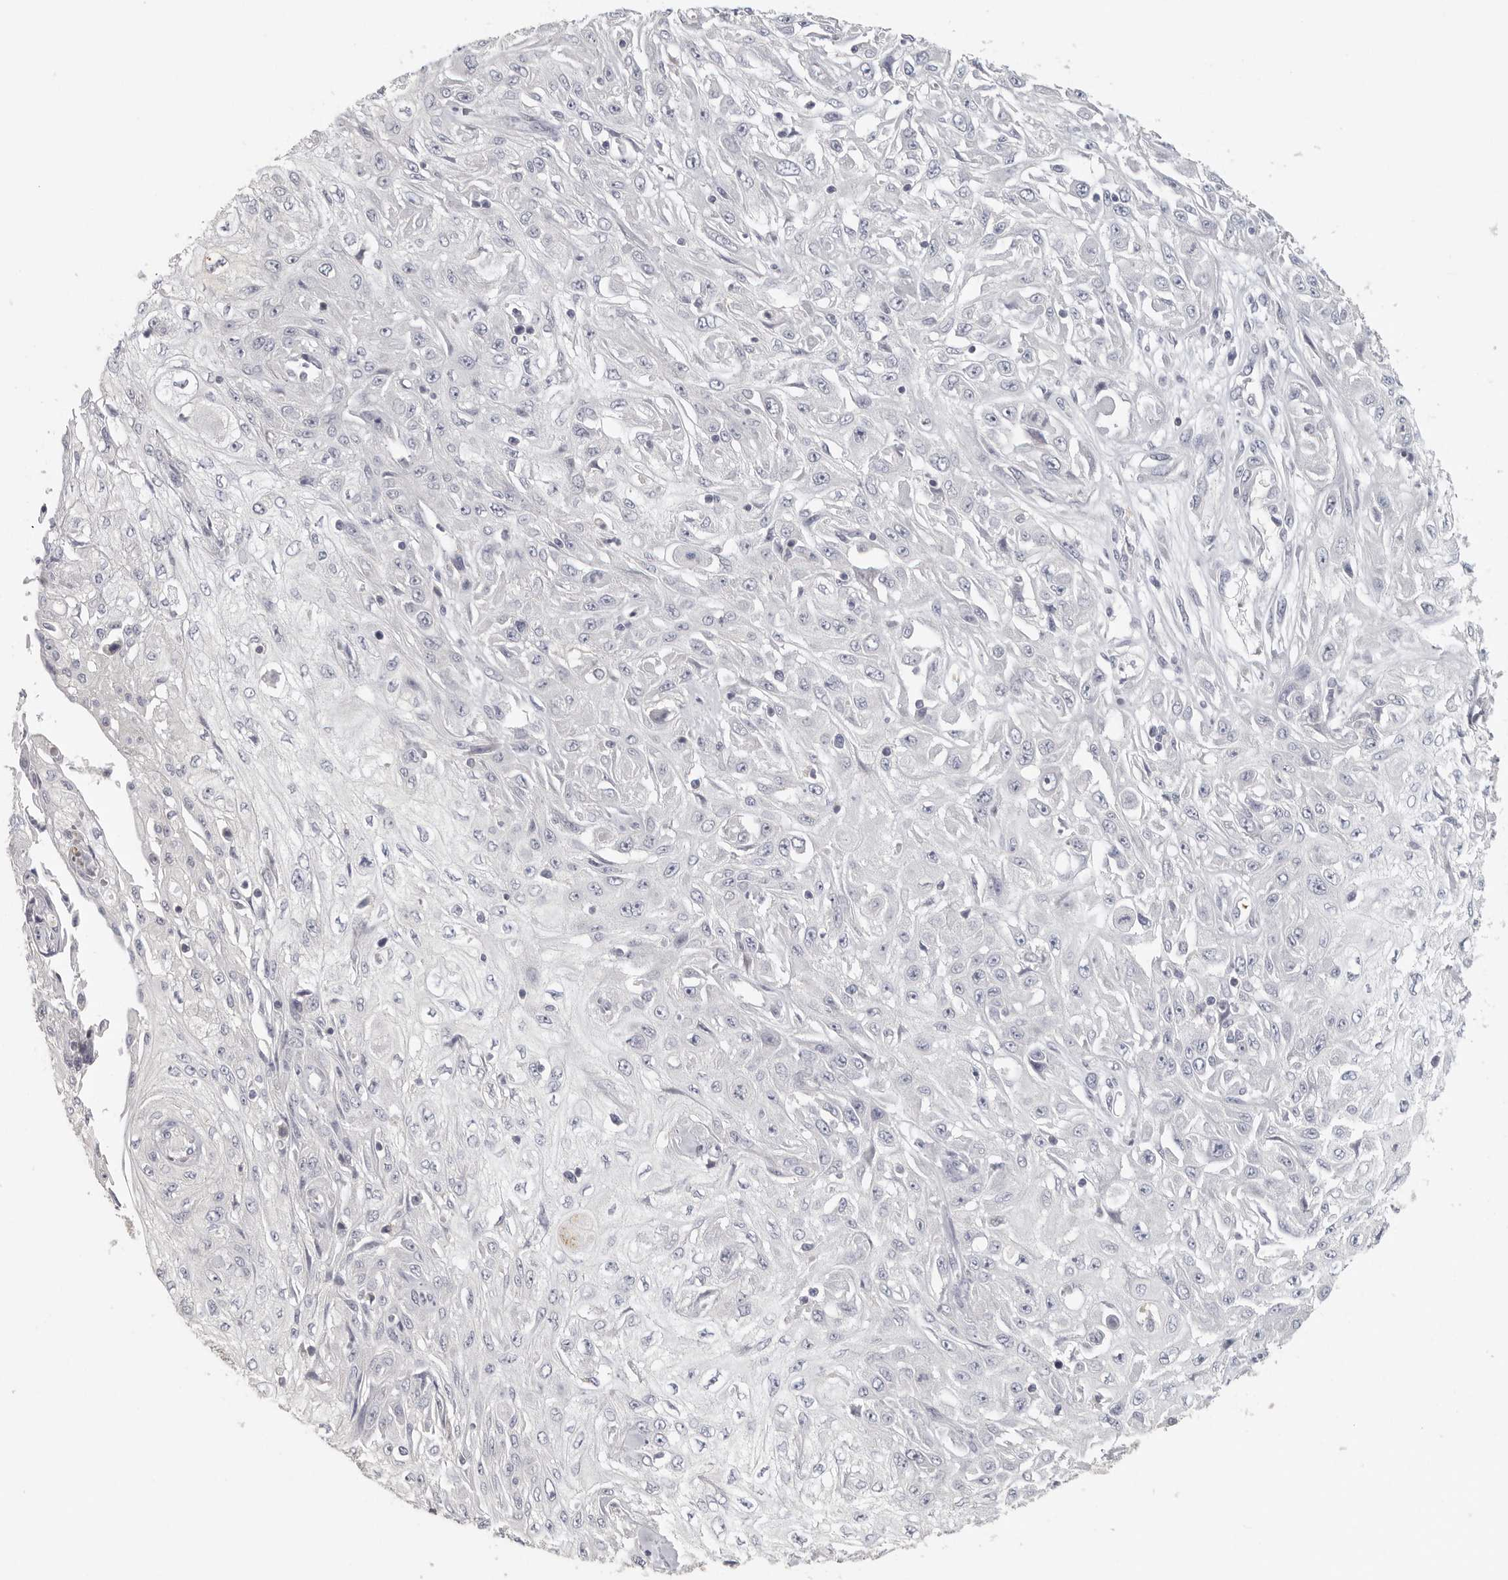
{"staining": {"intensity": "negative", "quantity": "none", "location": "none"}, "tissue": "skin cancer", "cell_type": "Tumor cells", "image_type": "cancer", "snomed": [{"axis": "morphology", "description": "Squamous cell carcinoma, NOS"}, {"axis": "morphology", "description": "Squamous cell carcinoma, metastatic, NOS"}, {"axis": "topography", "description": "Skin"}, {"axis": "topography", "description": "Lymph node"}], "caption": "Tumor cells are negative for brown protein staining in skin cancer (squamous cell carcinoma).", "gene": "DNAJC11", "patient": {"sex": "male", "age": 75}}